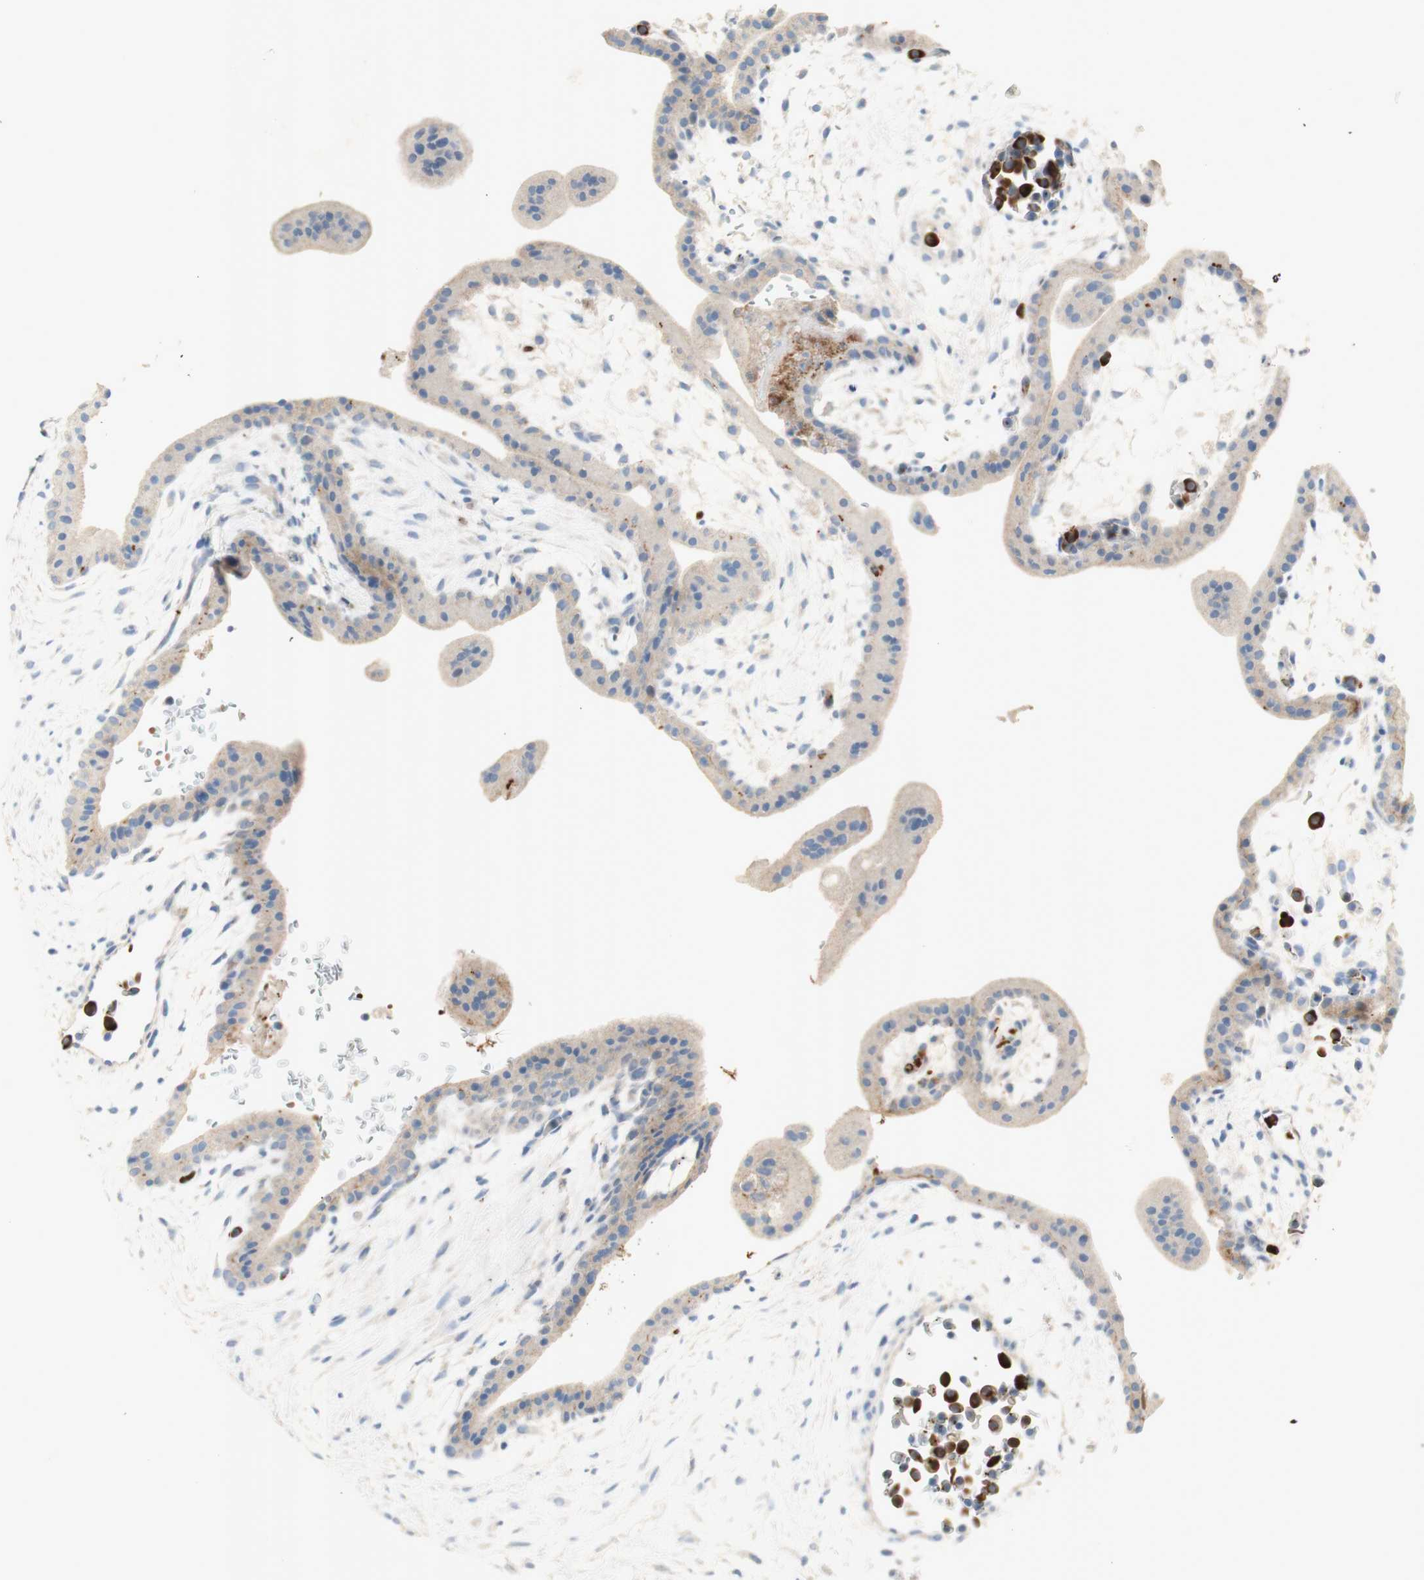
{"staining": {"intensity": "weak", "quantity": "25%-75%", "location": "cytoplasmic/membranous"}, "tissue": "placenta", "cell_type": "Trophoblastic cells", "image_type": "normal", "snomed": [{"axis": "morphology", "description": "Normal tissue, NOS"}, {"axis": "topography", "description": "Placenta"}], "caption": "Immunohistochemistry (IHC) micrograph of unremarkable placenta: placenta stained using immunohistochemistry shows low levels of weak protein expression localized specifically in the cytoplasmic/membranous of trophoblastic cells, appearing as a cytoplasmic/membranous brown color.", "gene": "GAN", "patient": {"sex": "female", "age": 35}}